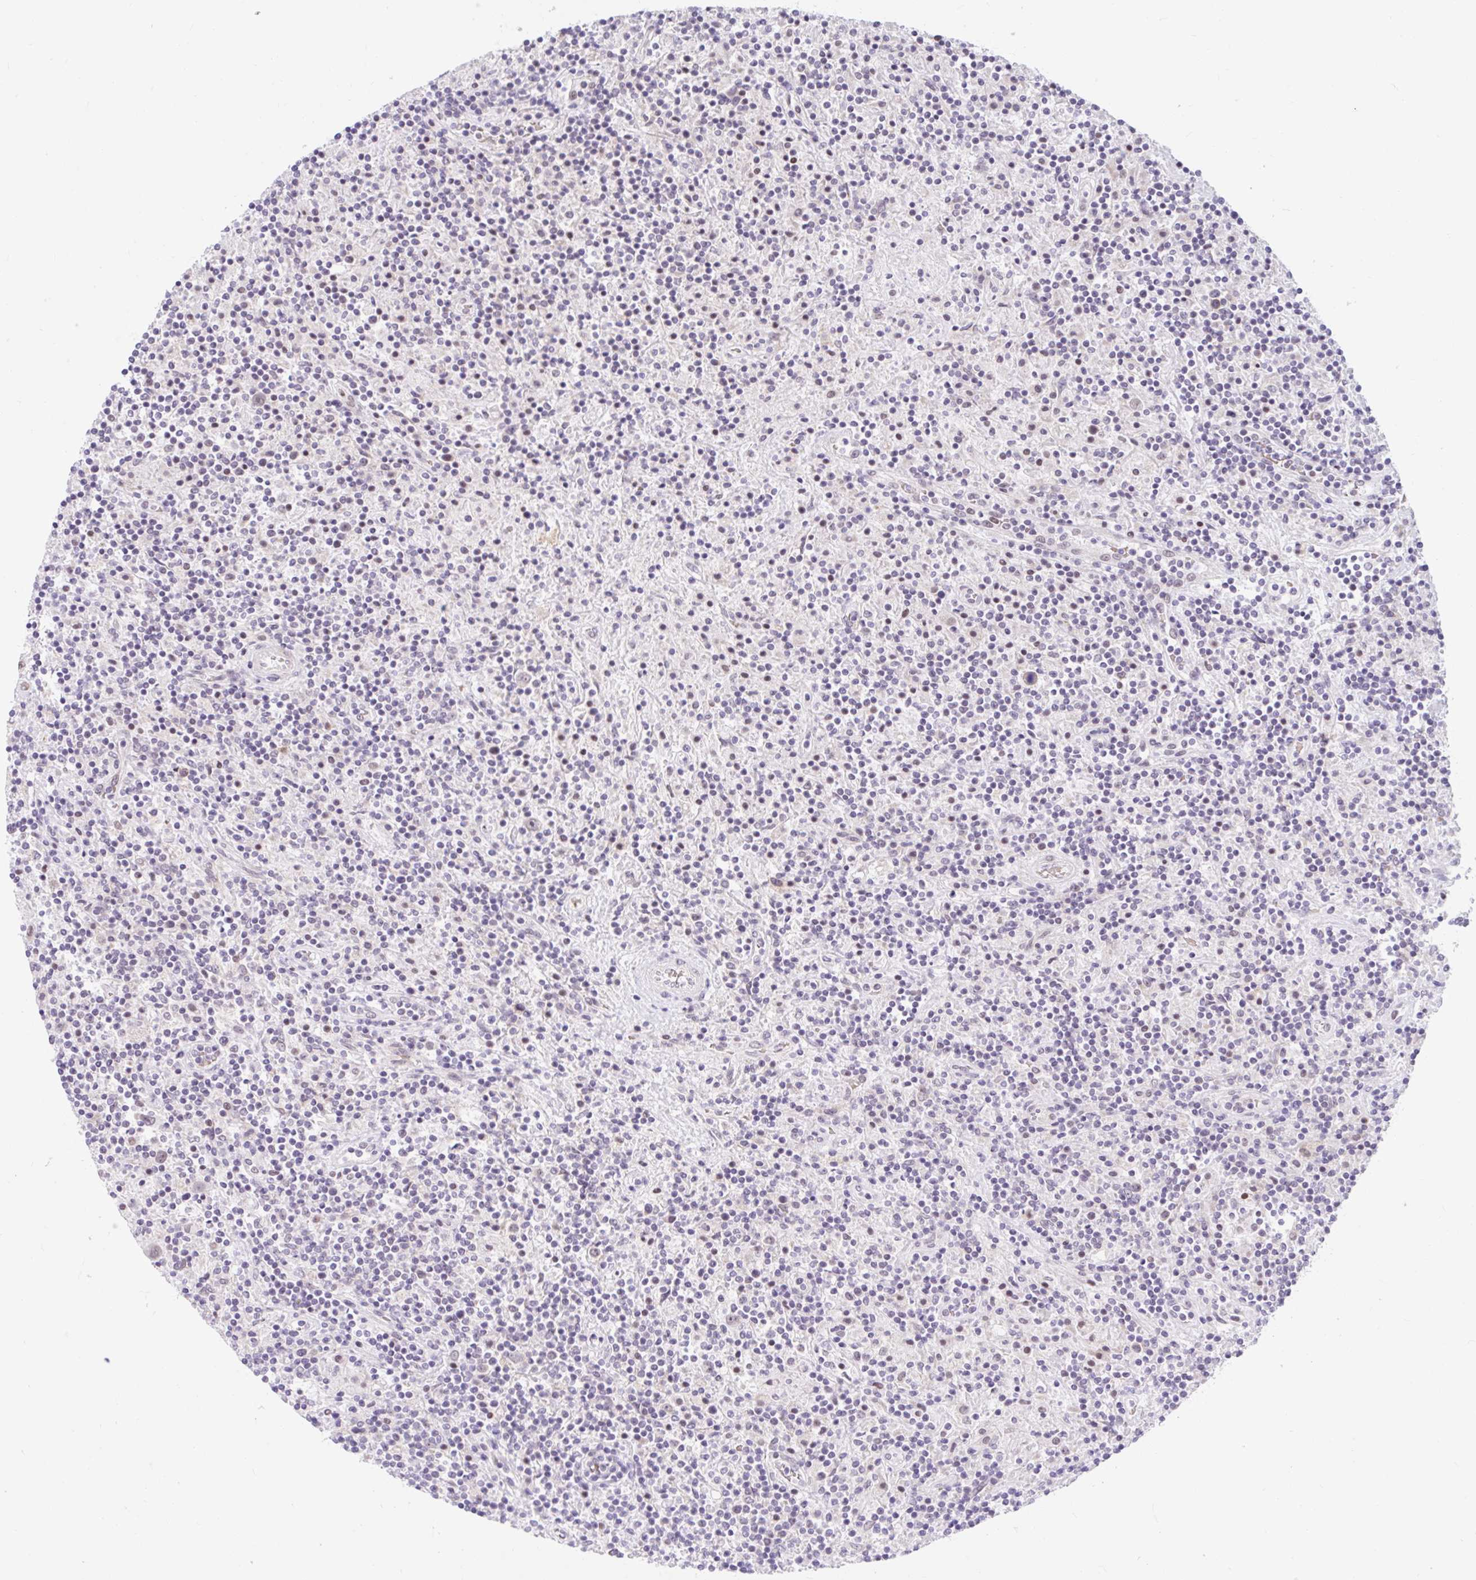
{"staining": {"intensity": "negative", "quantity": "none", "location": "none"}, "tissue": "lymphoma", "cell_type": "Tumor cells", "image_type": "cancer", "snomed": [{"axis": "morphology", "description": "Hodgkin's disease, NOS"}, {"axis": "topography", "description": "Lymph node"}], "caption": "Tumor cells are negative for brown protein staining in lymphoma. (DAB immunohistochemistry visualized using brightfield microscopy, high magnification).", "gene": "SRSF10", "patient": {"sex": "male", "age": 70}}